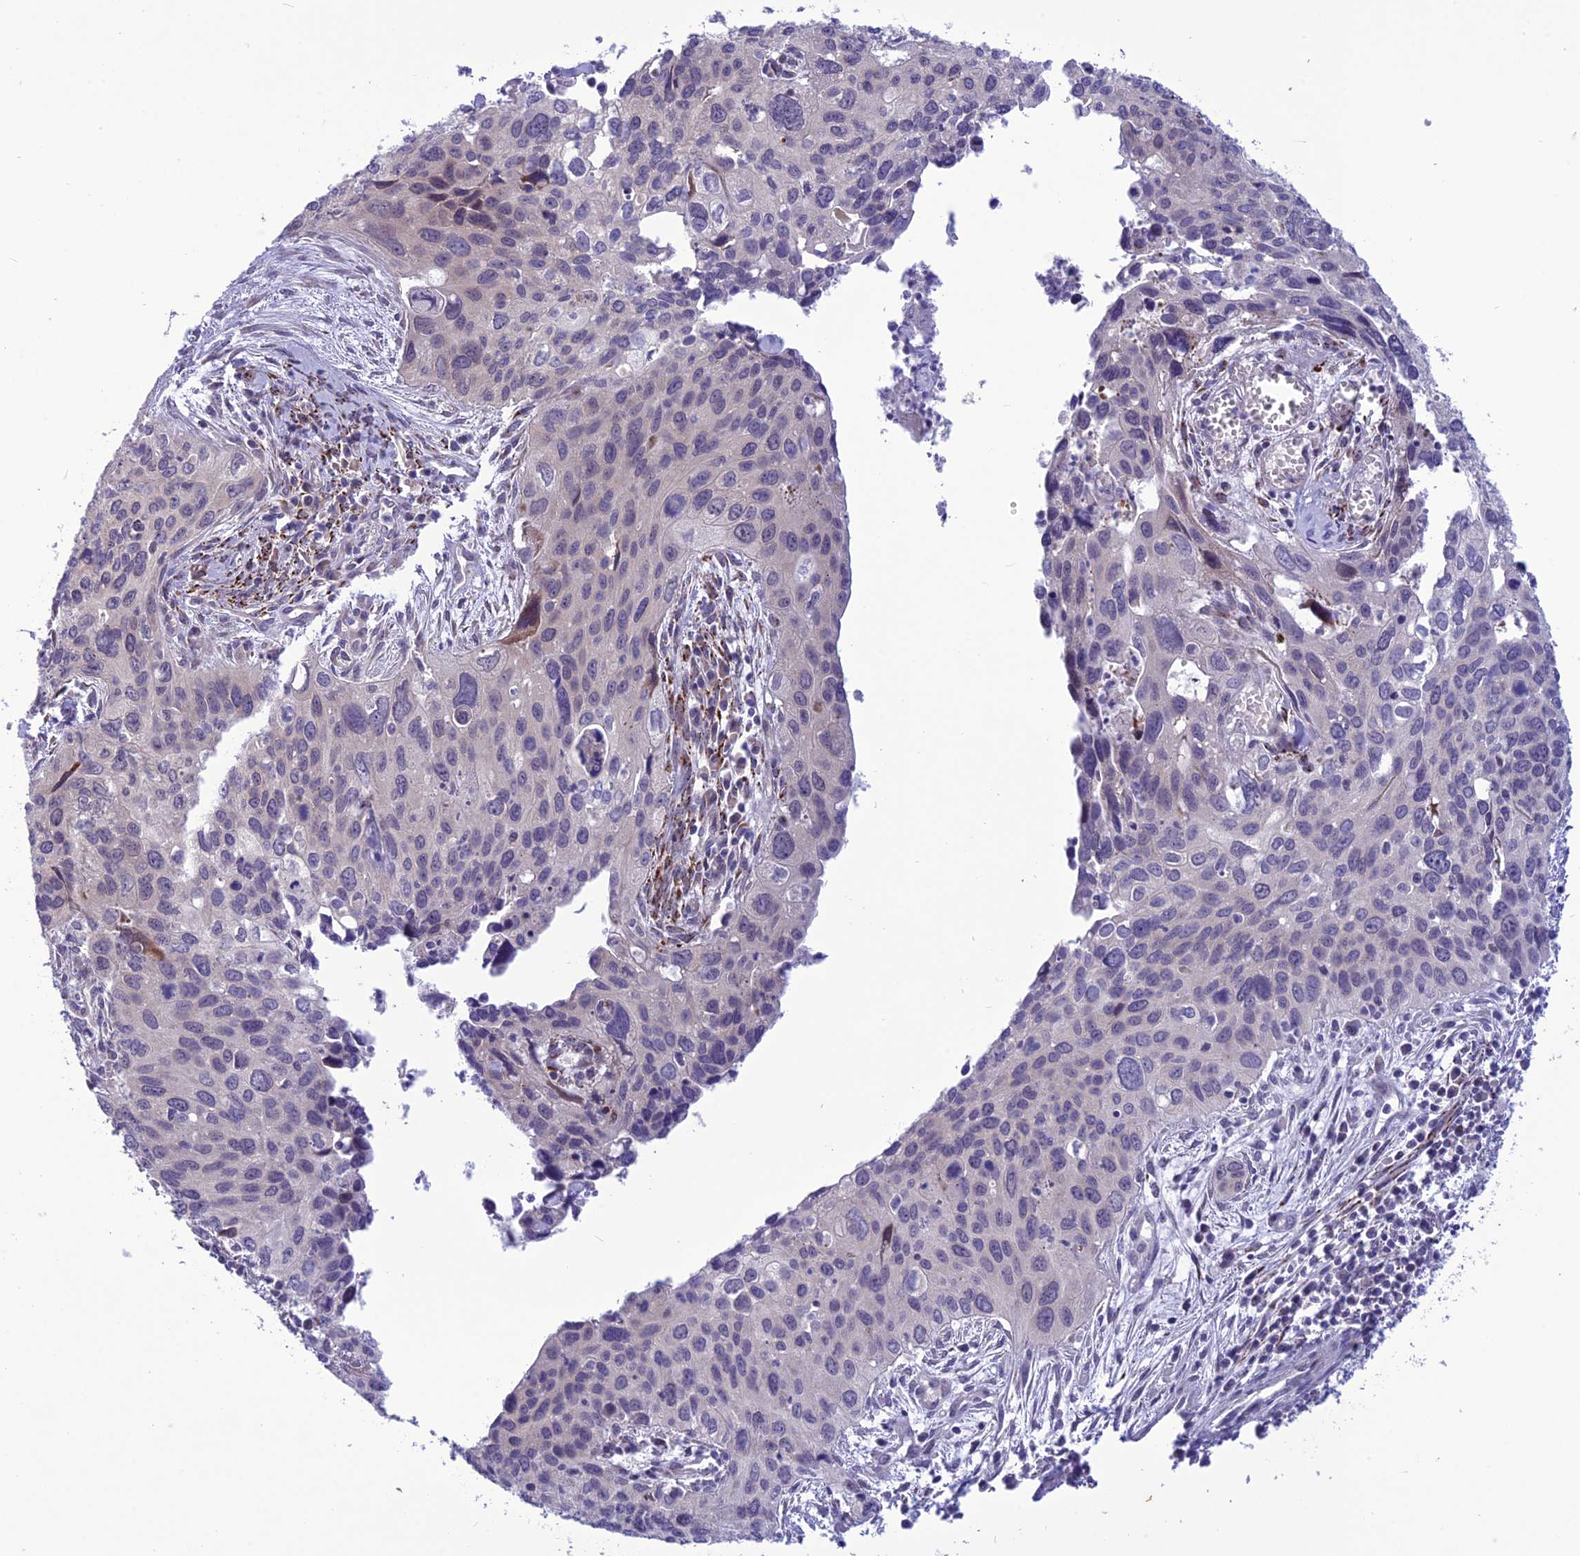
{"staining": {"intensity": "negative", "quantity": "none", "location": "none"}, "tissue": "cervical cancer", "cell_type": "Tumor cells", "image_type": "cancer", "snomed": [{"axis": "morphology", "description": "Squamous cell carcinoma, NOS"}, {"axis": "topography", "description": "Cervix"}], "caption": "This is an immunohistochemistry (IHC) image of human cervical cancer. There is no positivity in tumor cells.", "gene": "PSMF1", "patient": {"sex": "female", "age": 55}}